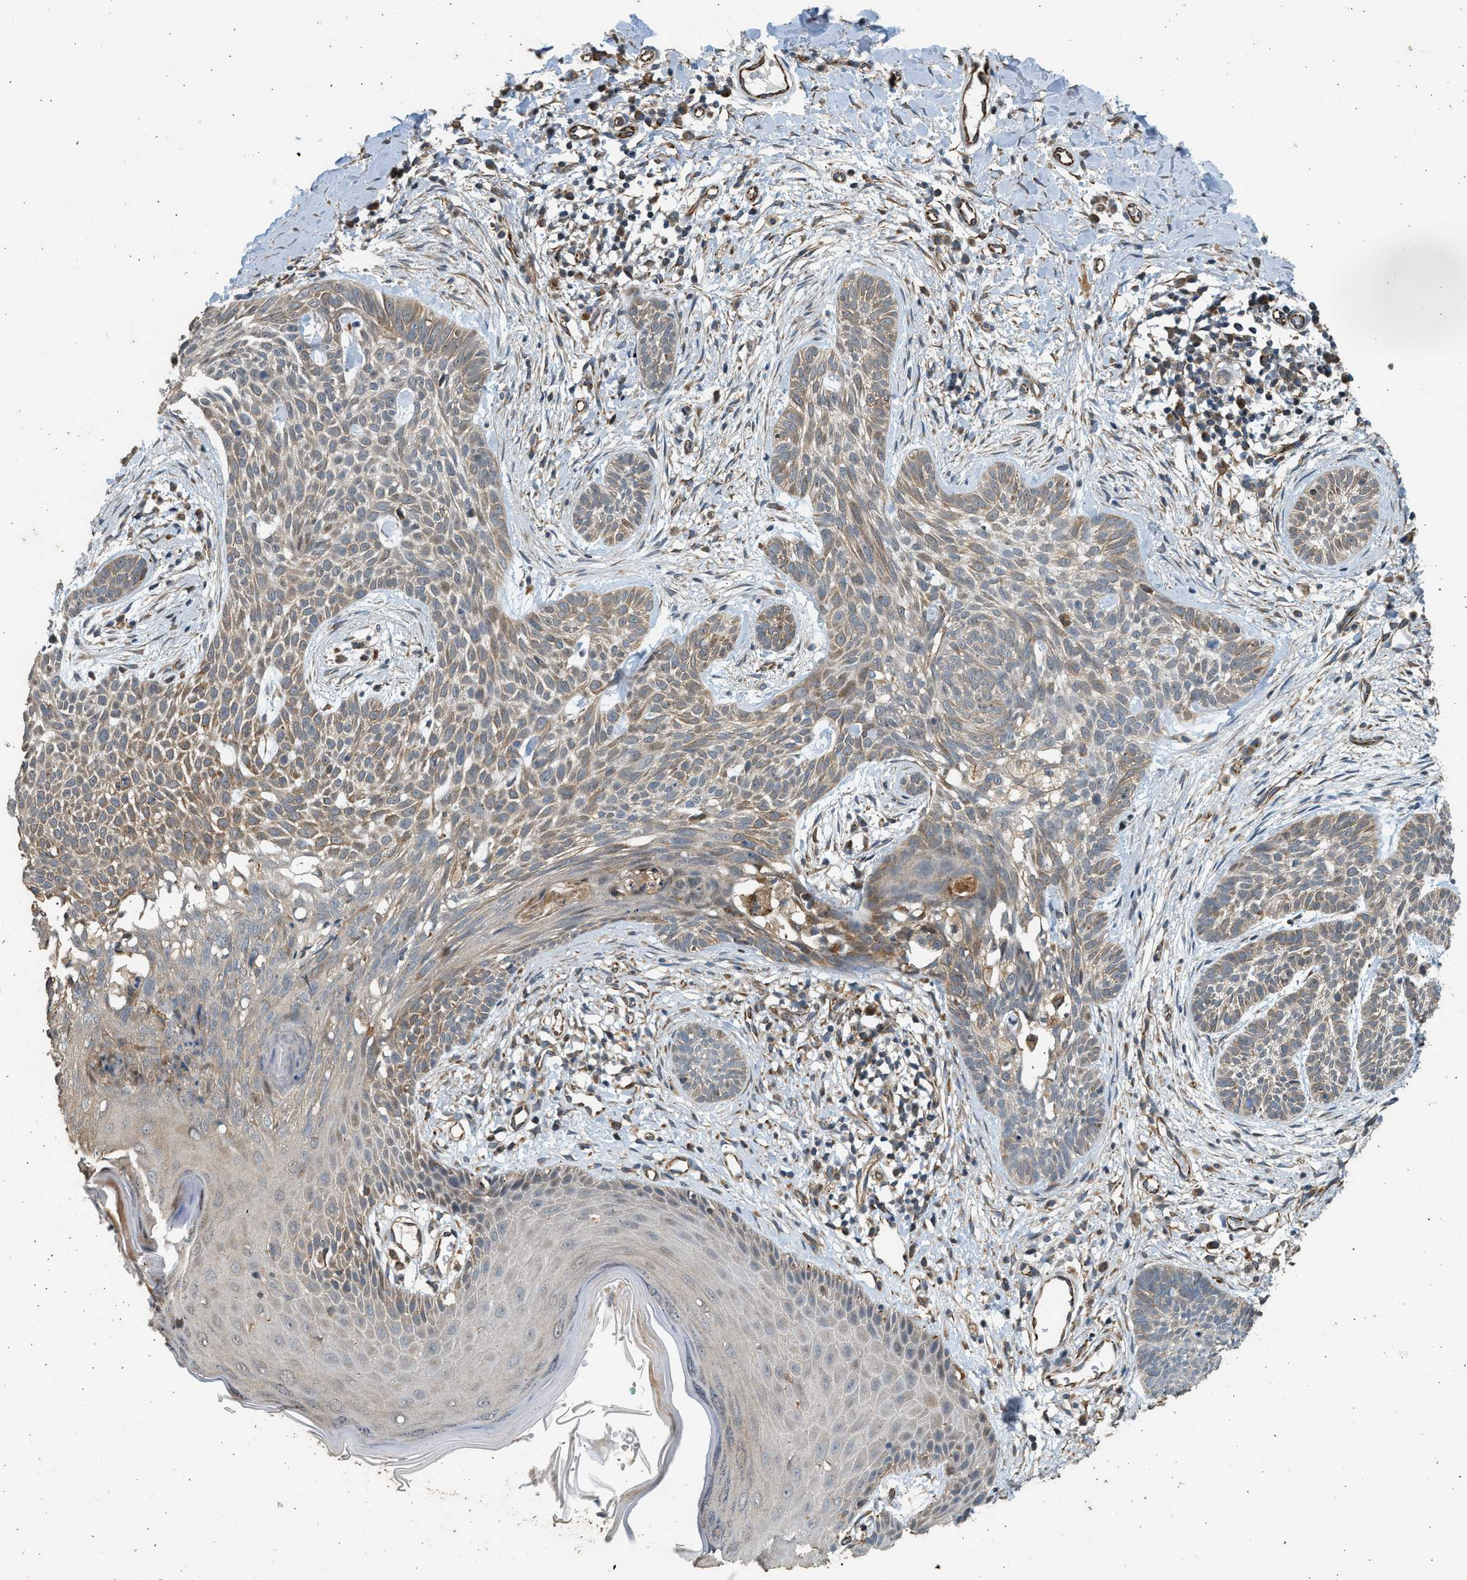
{"staining": {"intensity": "weak", "quantity": ">75%", "location": "cytoplasmic/membranous"}, "tissue": "skin cancer", "cell_type": "Tumor cells", "image_type": "cancer", "snomed": [{"axis": "morphology", "description": "Basal cell carcinoma"}, {"axis": "topography", "description": "Skin"}], "caption": "Basal cell carcinoma (skin) stained with a protein marker reveals weak staining in tumor cells.", "gene": "PCLO", "patient": {"sex": "female", "age": 59}}